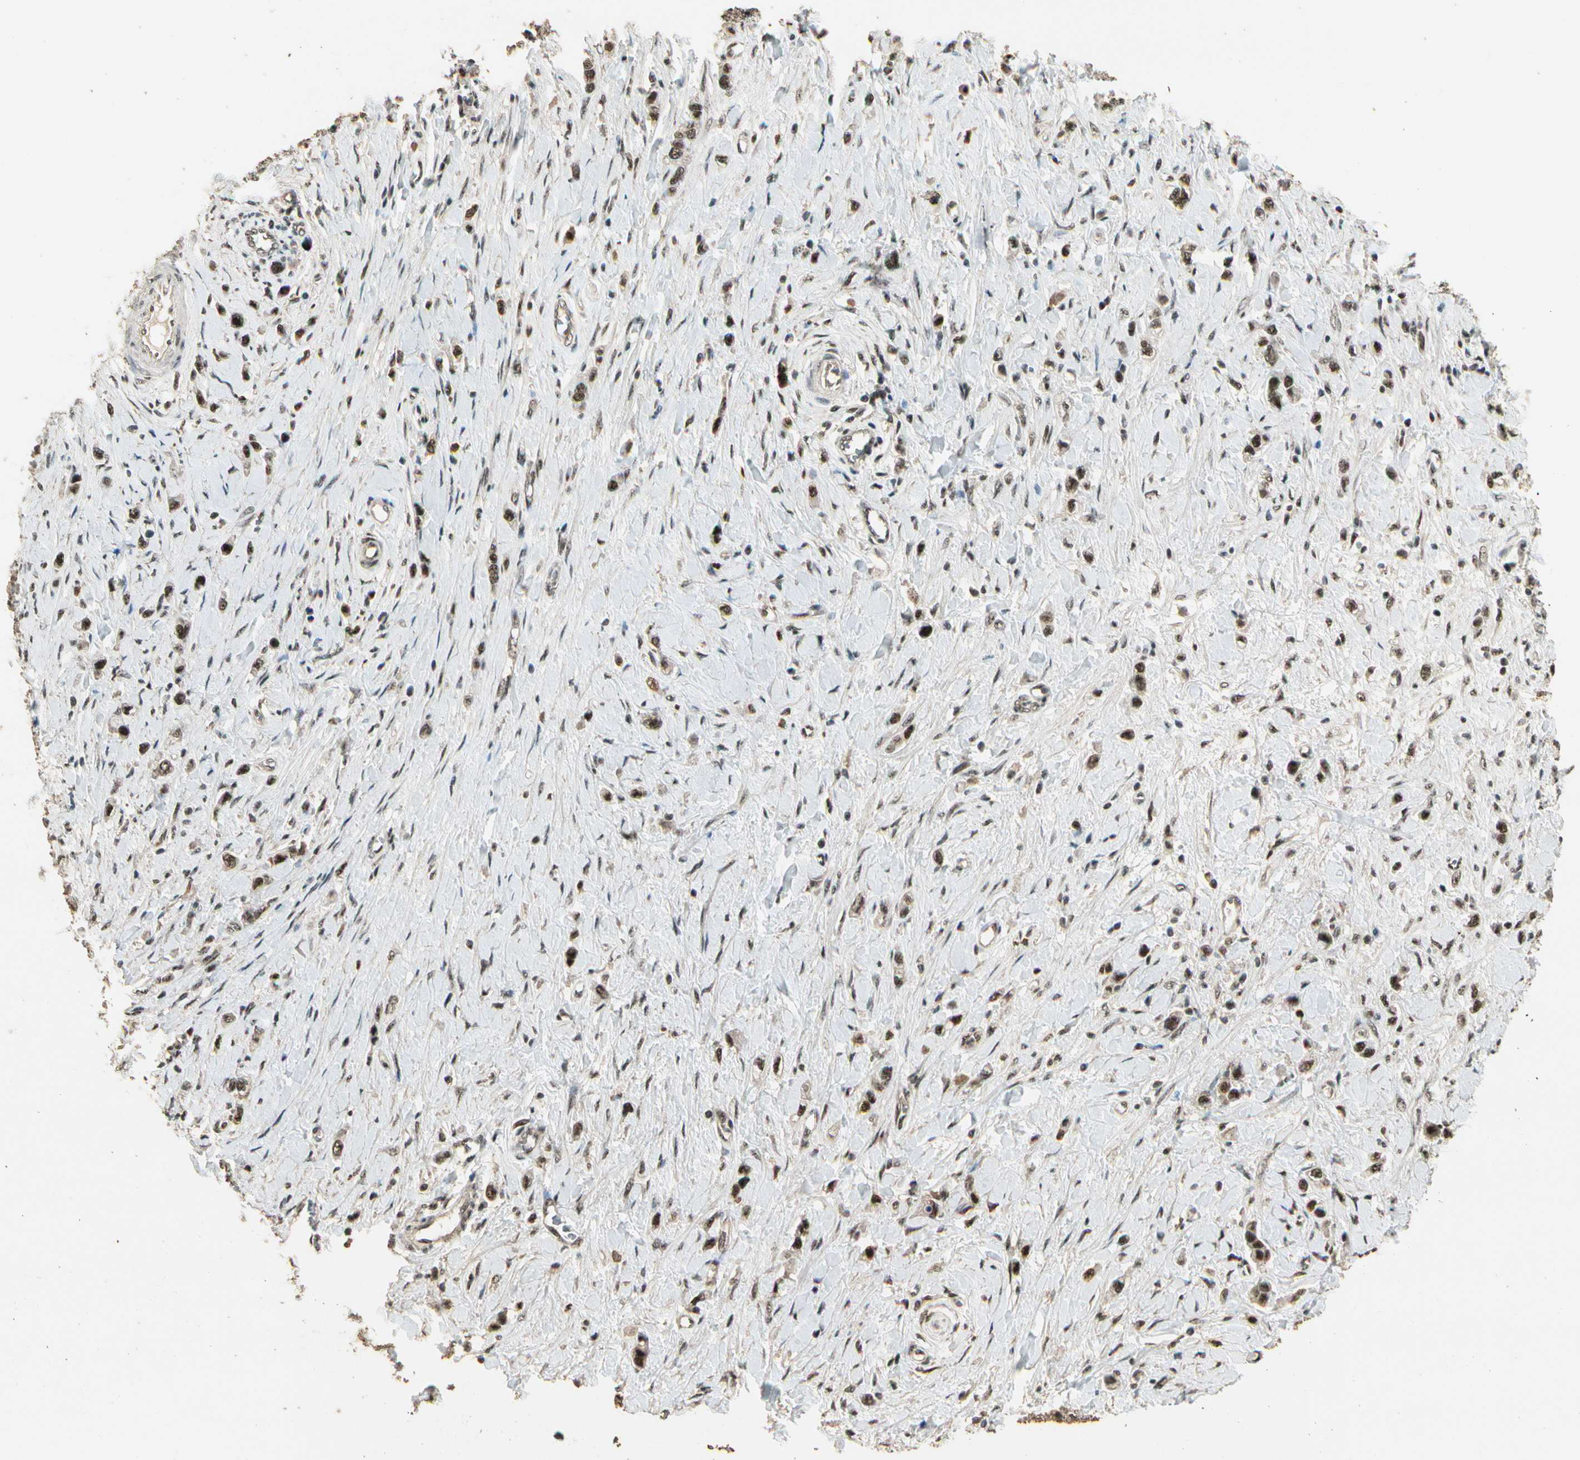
{"staining": {"intensity": "moderate", "quantity": ">75%", "location": "nuclear"}, "tissue": "stomach cancer", "cell_type": "Tumor cells", "image_type": "cancer", "snomed": [{"axis": "morphology", "description": "Normal tissue, NOS"}, {"axis": "morphology", "description": "Adenocarcinoma, NOS"}, {"axis": "topography", "description": "Stomach, upper"}, {"axis": "topography", "description": "Stomach"}], "caption": "IHC (DAB) staining of human adenocarcinoma (stomach) demonstrates moderate nuclear protein staining in approximately >75% of tumor cells.", "gene": "RBM25", "patient": {"sex": "female", "age": 65}}